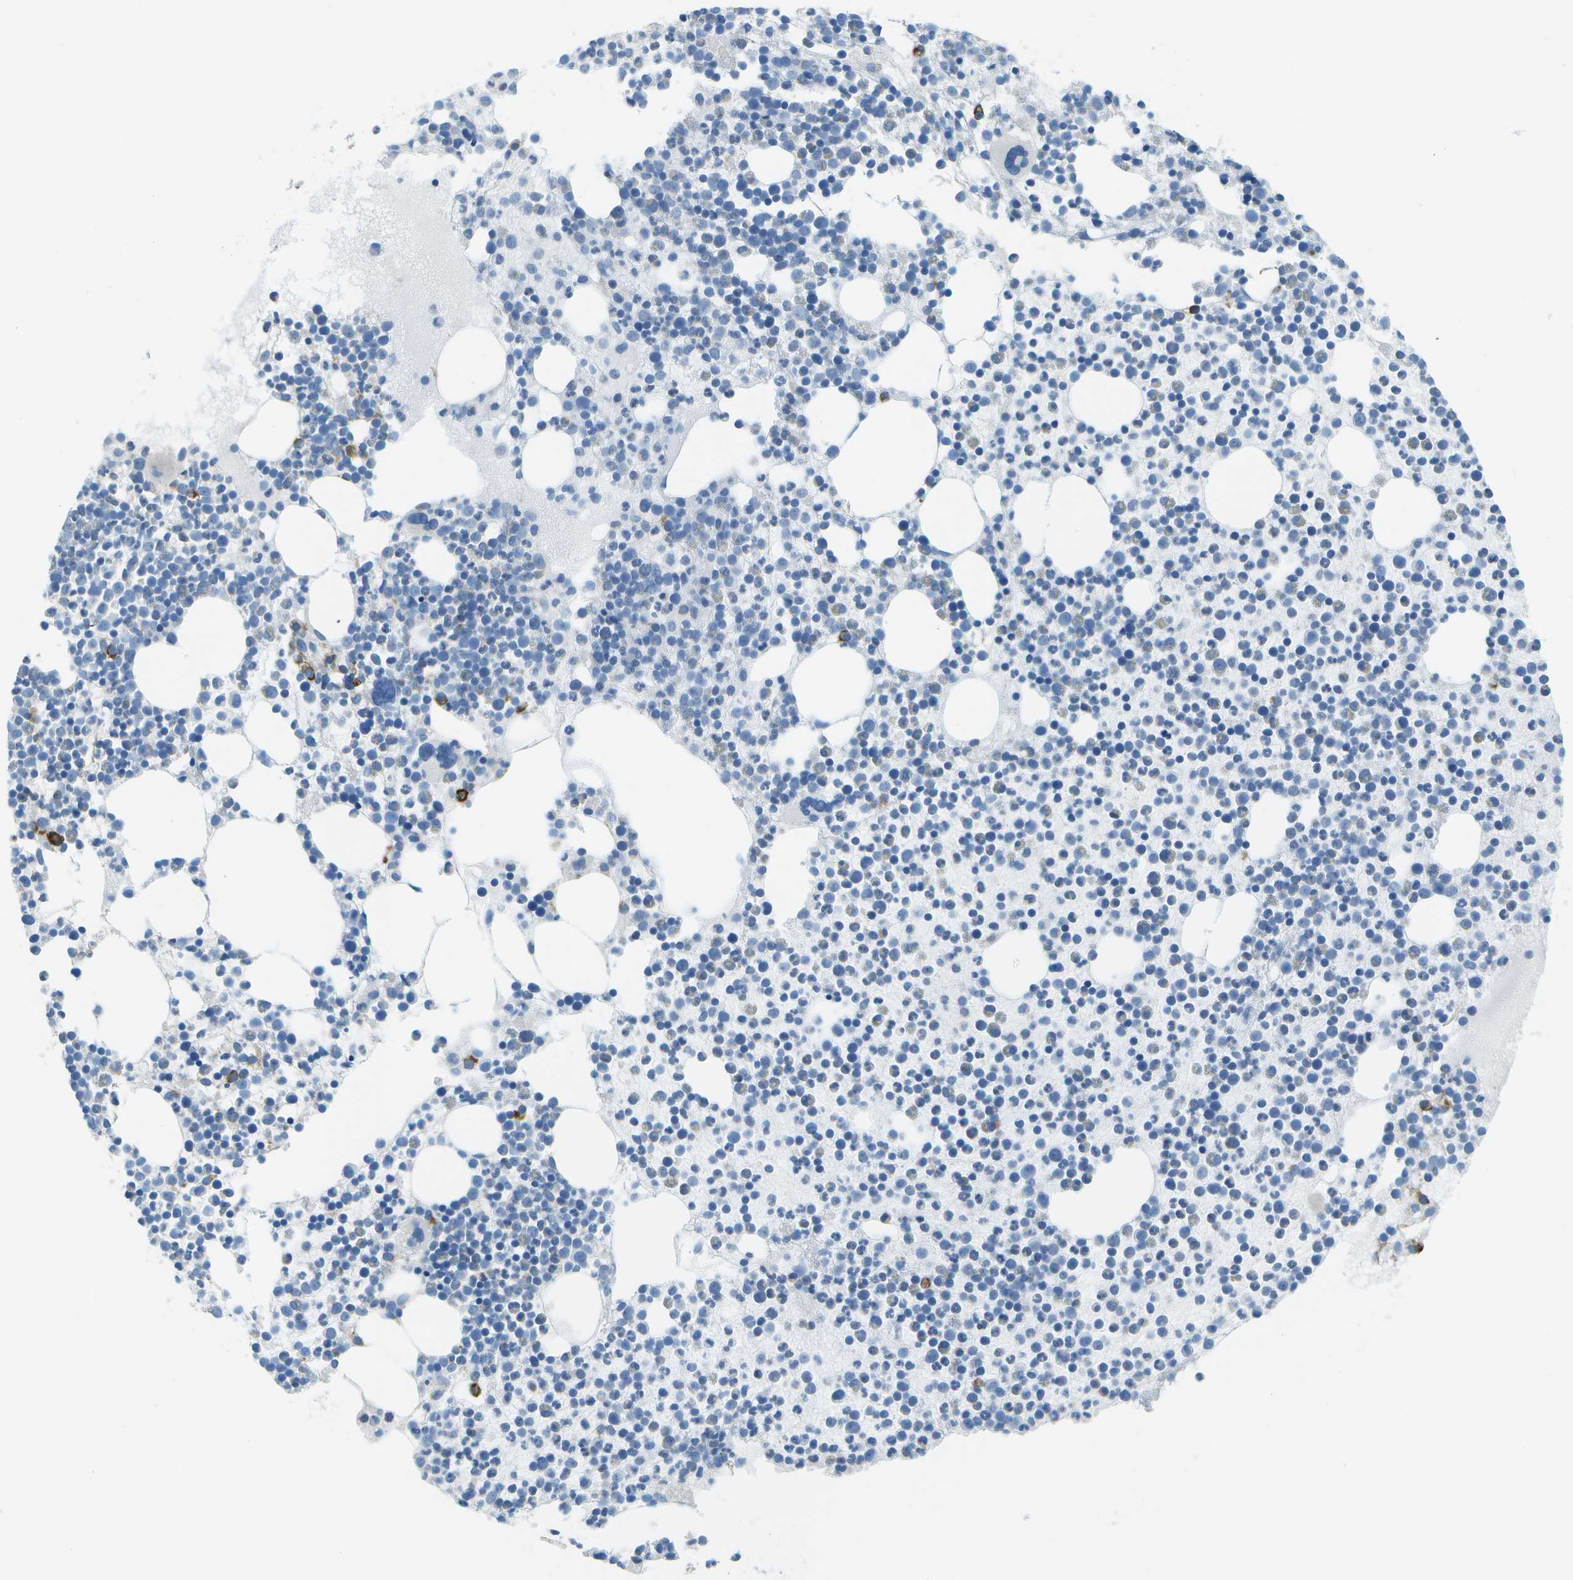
{"staining": {"intensity": "negative", "quantity": "none", "location": "none"}, "tissue": "bone marrow", "cell_type": "Hematopoietic cells", "image_type": "normal", "snomed": [{"axis": "morphology", "description": "Normal tissue, NOS"}, {"axis": "morphology", "description": "Inflammation, NOS"}, {"axis": "topography", "description": "Bone marrow"}], "caption": "A high-resolution micrograph shows immunohistochemistry (IHC) staining of benign bone marrow, which shows no significant positivity in hematopoietic cells. (DAB (3,3'-diaminobenzidine) immunohistochemistry with hematoxylin counter stain).", "gene": "KCTD3", "patient": {"sex": "male", "age": 58}}